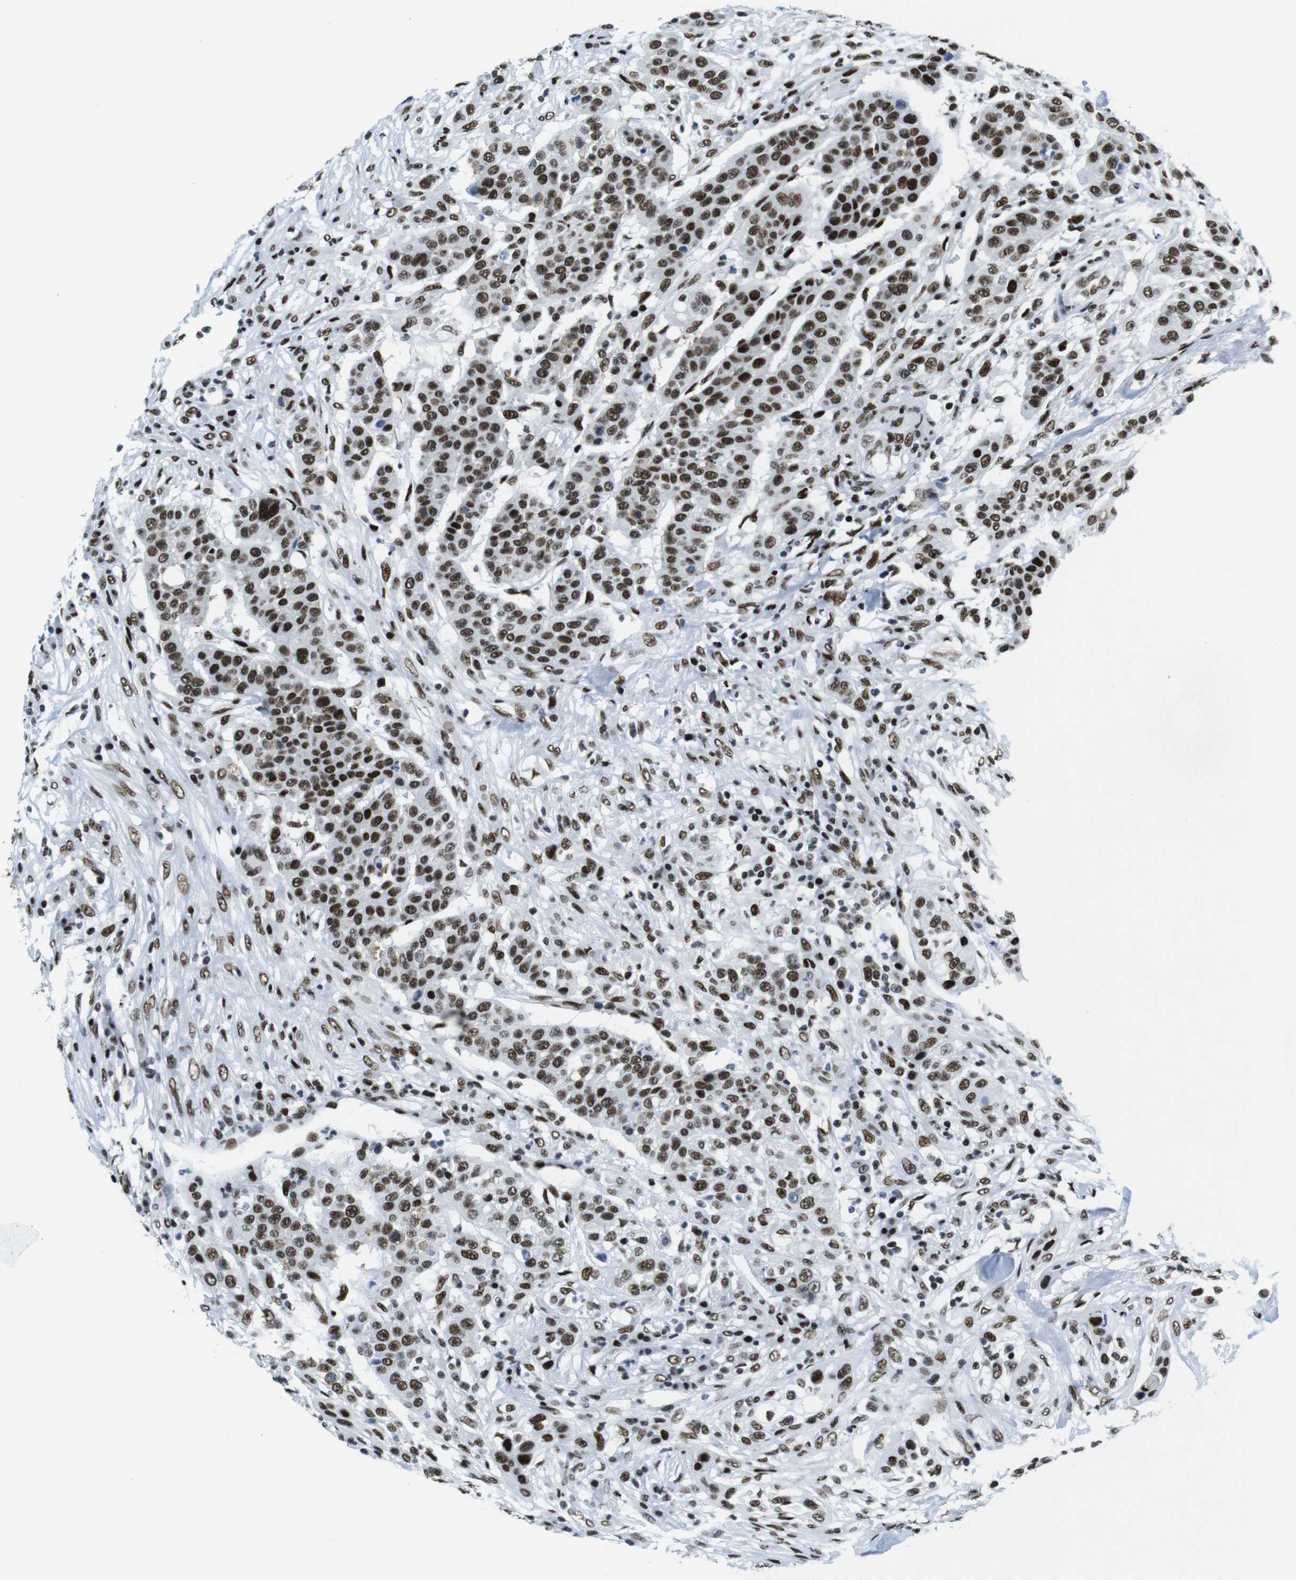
{"staining": {"intensity": "strong", "quantity": ">75%", "location": "nuclear"}, "tissue": "urothelial cancer", "cell_type": "Tumor cells", "image_type": "cancer", "snomed": [{"axis": "morphology", "description": "Urothelial carcinoma, High grade"}, {"axis": "topography", "description": "Urinary bladder"}], "caption": "An image showing strong nuclear positivity in approximately >75% of tumor cells in urothelial cancer, as visualized by brown immunohistochemical staining.", "gene": "CITED2", "patient": {"sex": "male", "age": 74}}